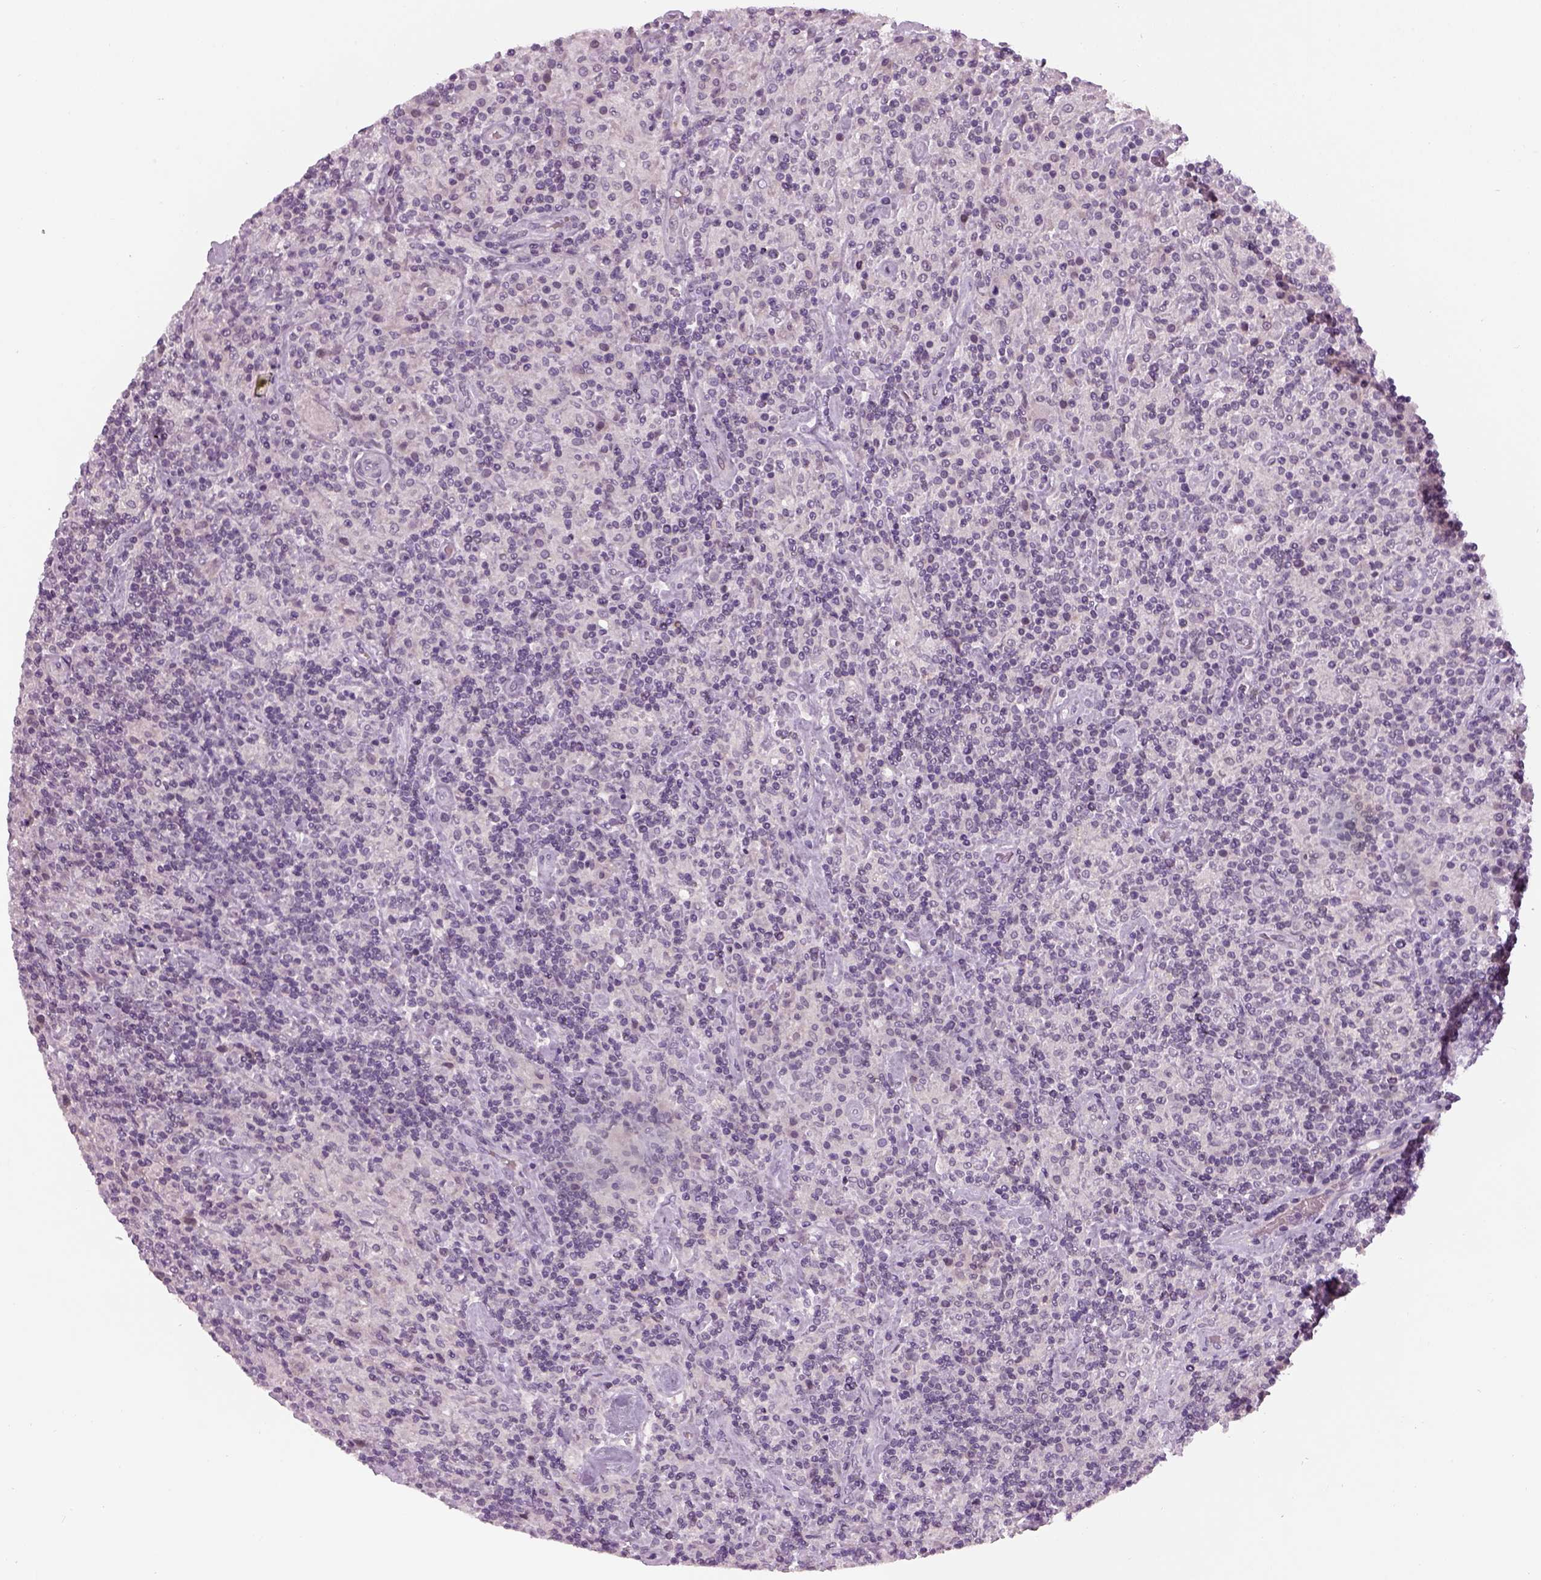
{"staining": {"intensity": "negative", "quantity": "none", "location": "none"}, "tissue": "lymphoma", "cell_type": "Tumor cells", "image_type": "cancer", "snomed": [{"axis": "morphology", "description": "Hodgkin's disease, NOS"}, {"axis": "topography", "description": "Lymph node"}], "caption": "A high-resolution micrograph shows immunohistochemistry staining of Hodgkin's disease, which demonstrates no significant positivity in tumor cells.", "gene": "GDNF", "patient": {"sex": "male", "age": 70}}